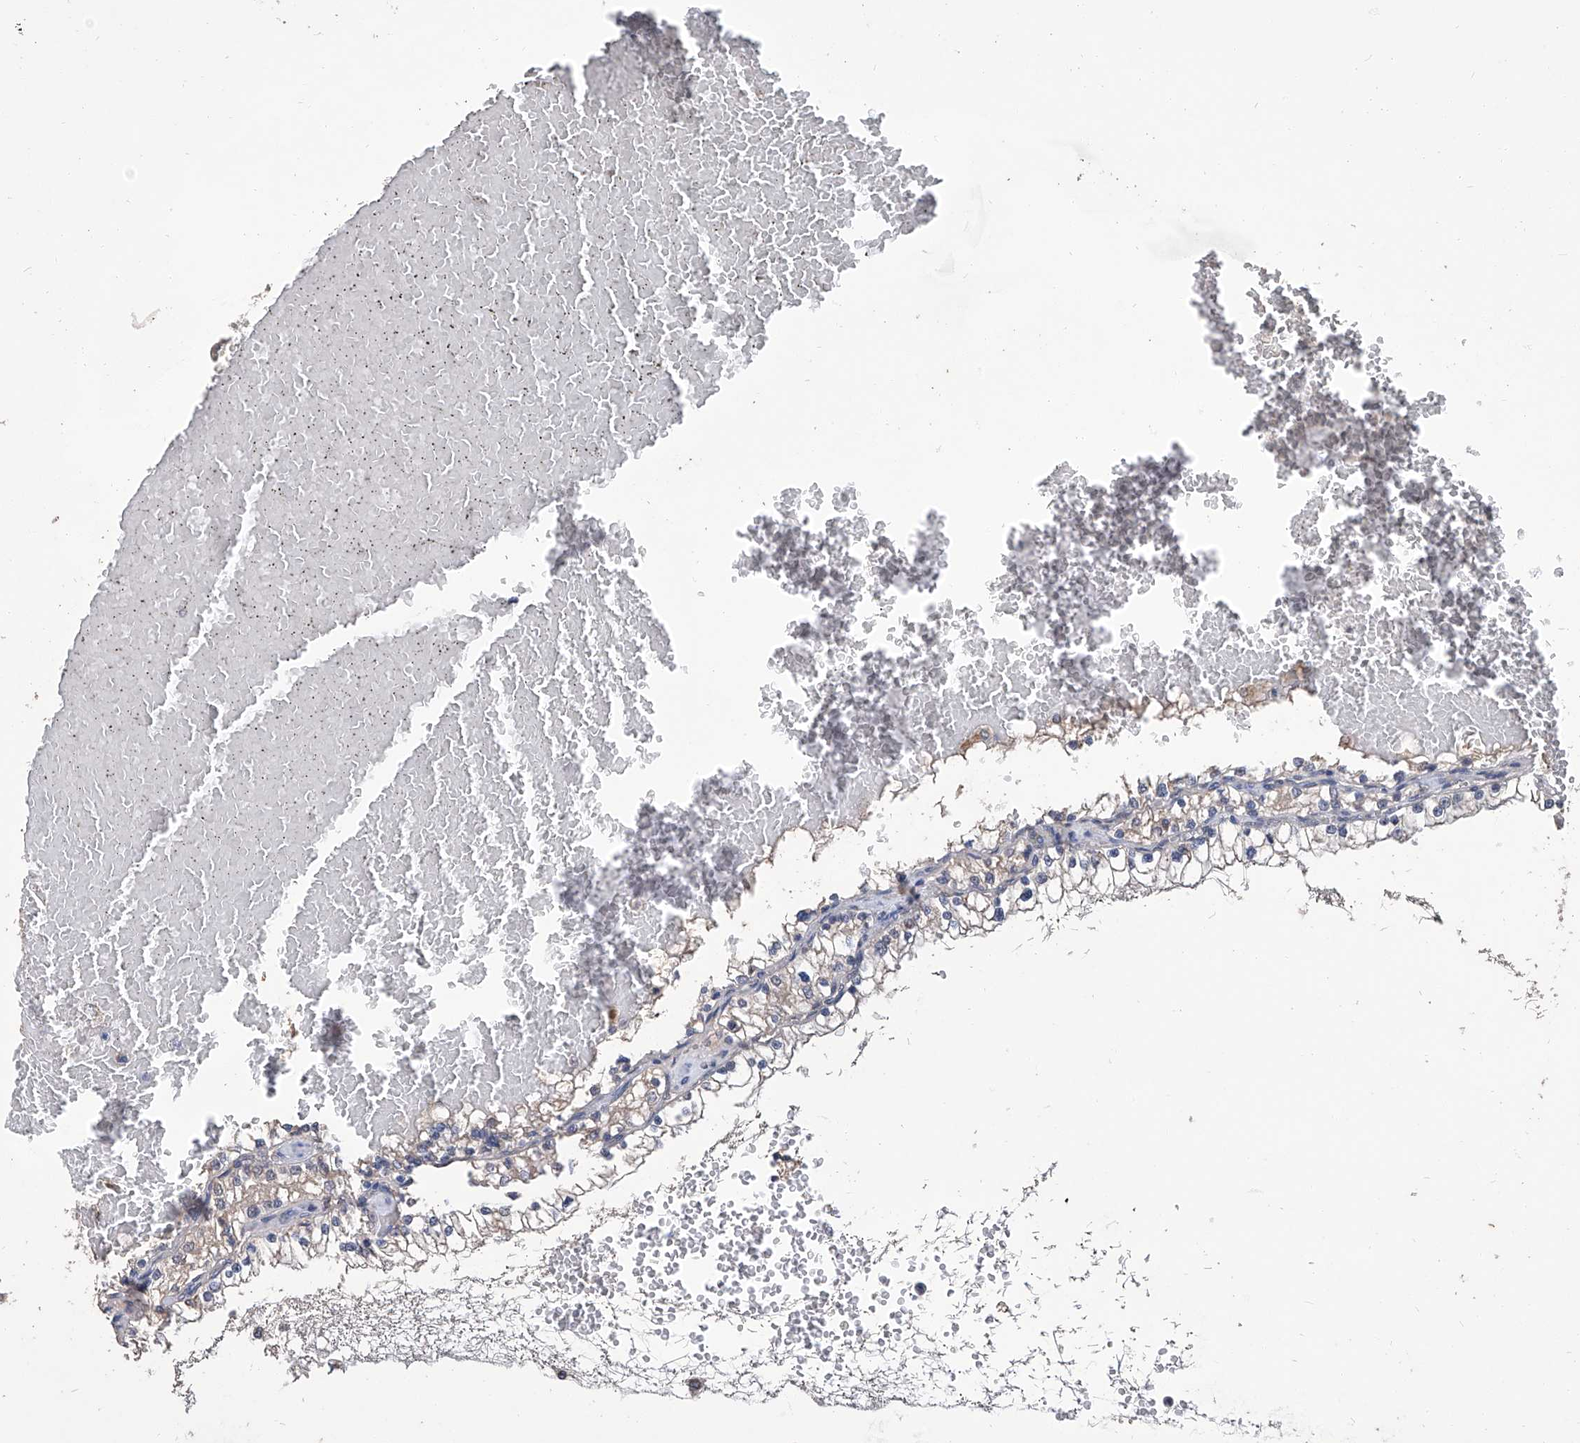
{"staining": {"intensity": "negative", "quantity": "none", "location": "none"}, "tissue": "renal cancer", "cell_type": "Tumor cells", "image_type": "cancer", "snomed": [{"axis": "morphology", "description": "Adenocarcinoma, NOS"}, {"axis": "topography", "description": "Kidney"}], "caption": "An immunohistochemistry histopathology image of renal cancer (adenocarcinoma) is shown. There is no staining in tumor cells of renal cancer (adenocarcinoma).", "gene": "GPT", "patient": {"sex": "male", "age": 68}}